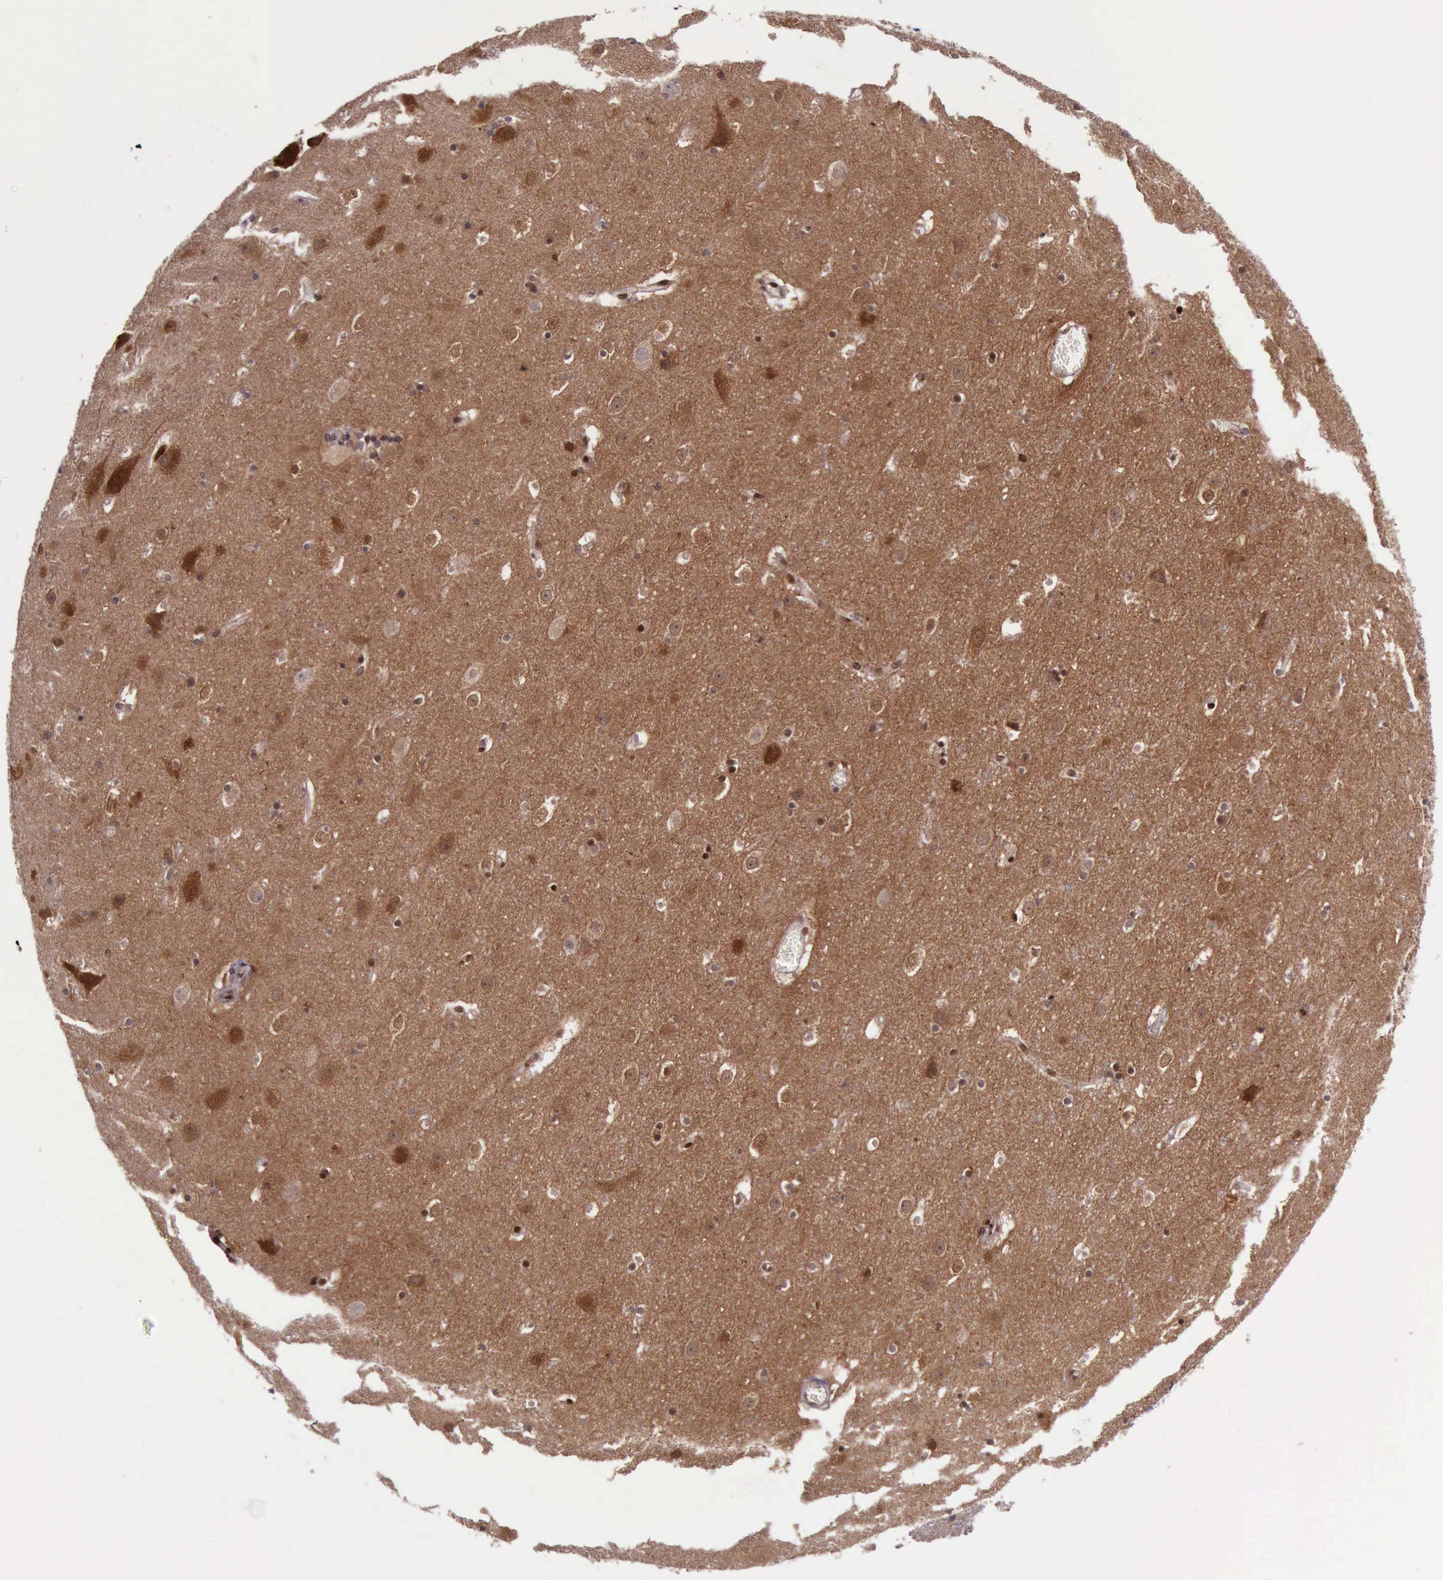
{"staining": {"intensity": "weak", "quantity": ">75%", "location": "cytoplasmic/membranous"}, "tissue": "cerebral cortex", "cell_type": "Endothelial cells", "image_type": "normal", "snomed": [{"axis": "morphology", "description": "Normal tissue, NOS"}, {"axis": "topography", "description": "Cerebral cortex"}], "caption": "The immunohistochemical stain labels weak cytoplasmic/membranous expression in endothelial cells of normal cerebral cortex. Immunohistochemistry stains the protein in brown and the nuclei are stained blue.", "gene": "ARMCX3", "patient": {"sex": "male", "age": 45}}